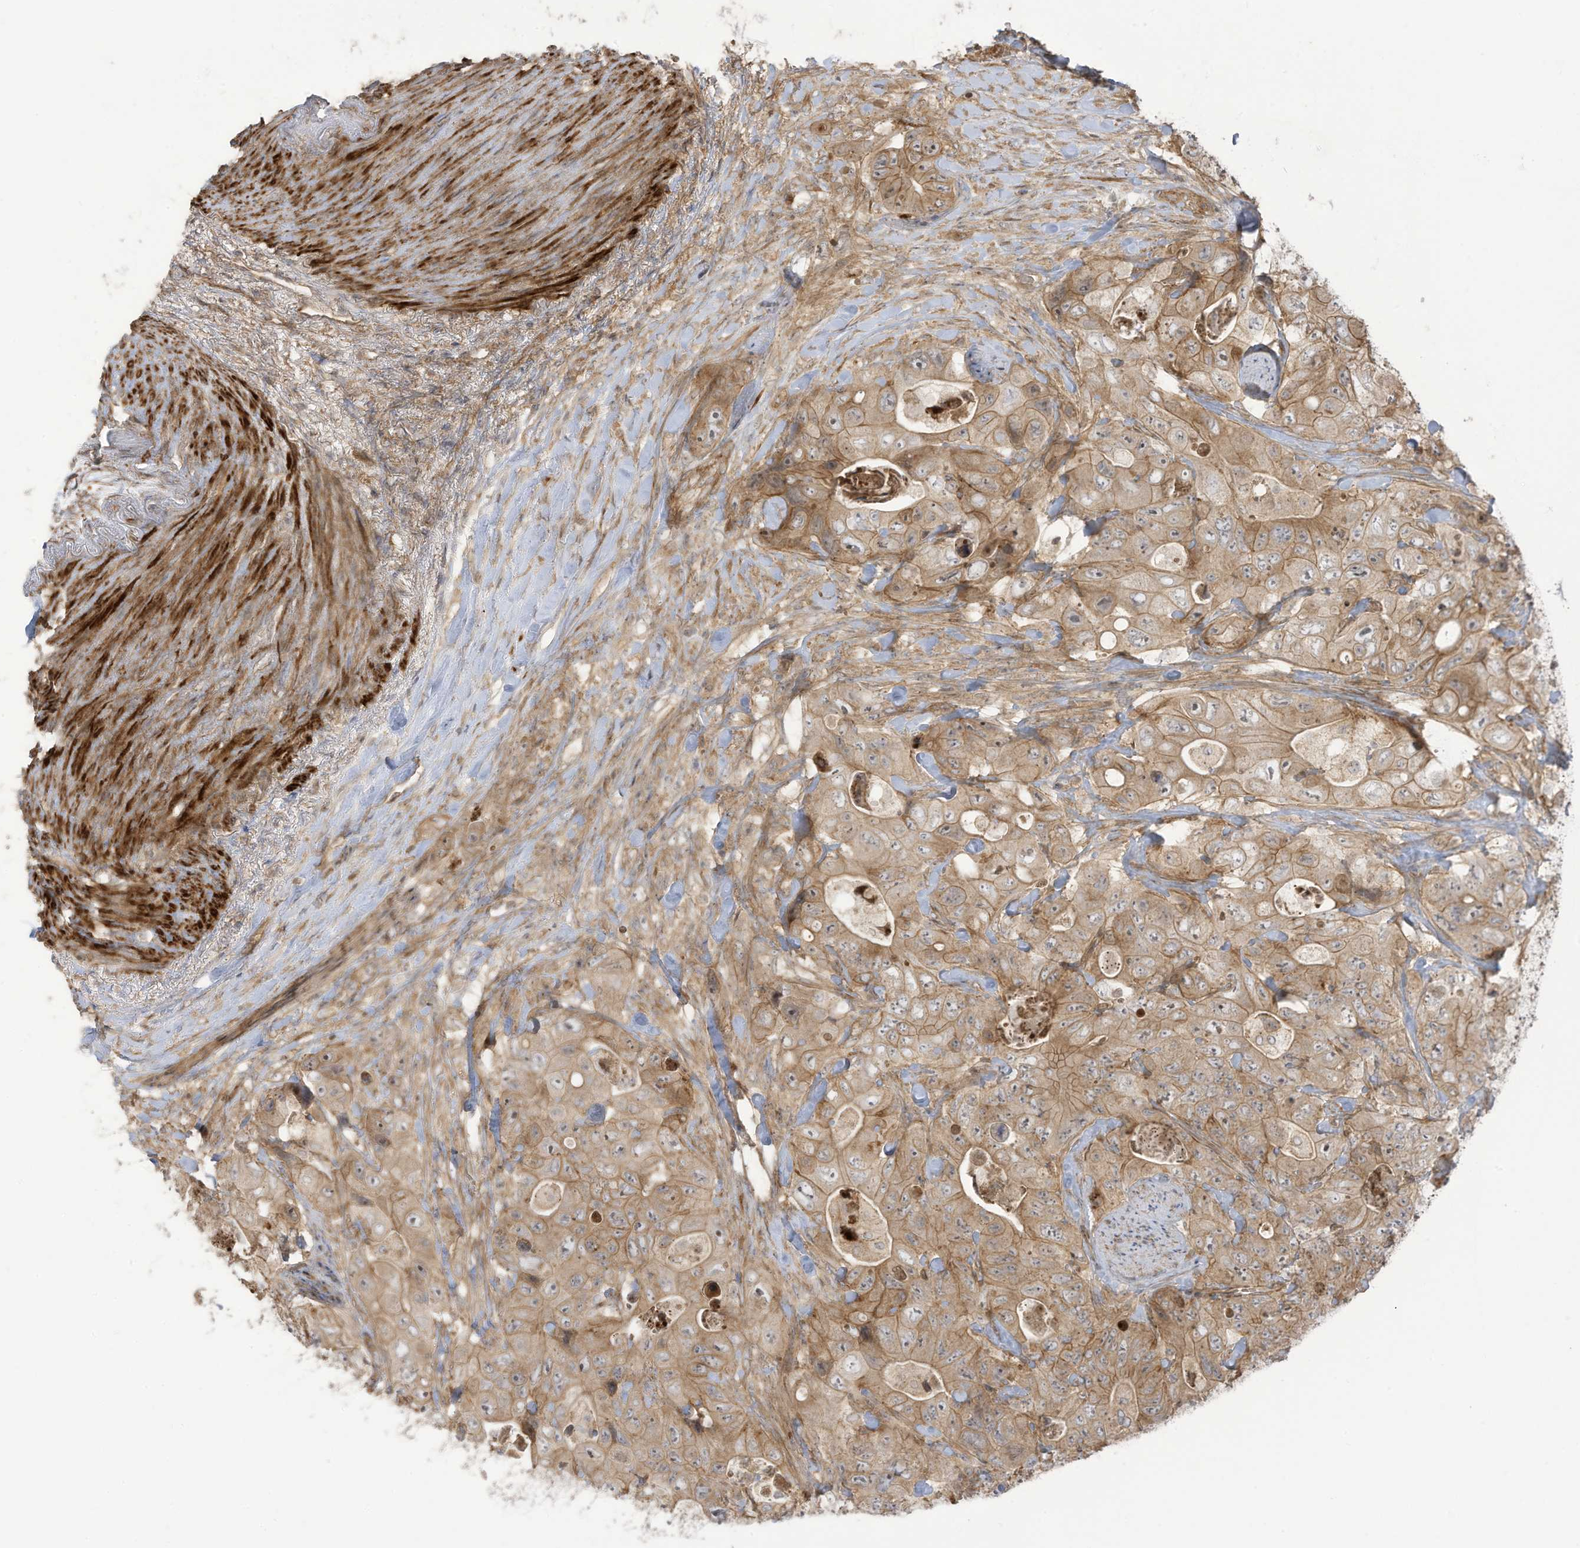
{"staining": {"intensity": "moderate", "quantity": ">75%", "location": "cytoplasmic/membranous,nuclear"}, "tissue": "colorectal cancer", "cell_type": "Tumor cells", "image_type": "cancer", "snomed": [{"axis": "morphology", "description": "Adenocarcinoma, NOS"}, {"axis": "topography", "description": "Colon"}], "caption": "Colorectal cancer tissue demonstrates moderate cytoplasmic/membranous and nuclear expression in approximately >75% of tumor cells, visualized by immunohistochemistry. The staining was performed using DAB (3,3'-diaminobenzidine), with brown indicating positive protein expression. Nuclei are stained blue with hematoxylin.", "gene": "ENTR1", "patient": {"sex": "female", "age": 46}}